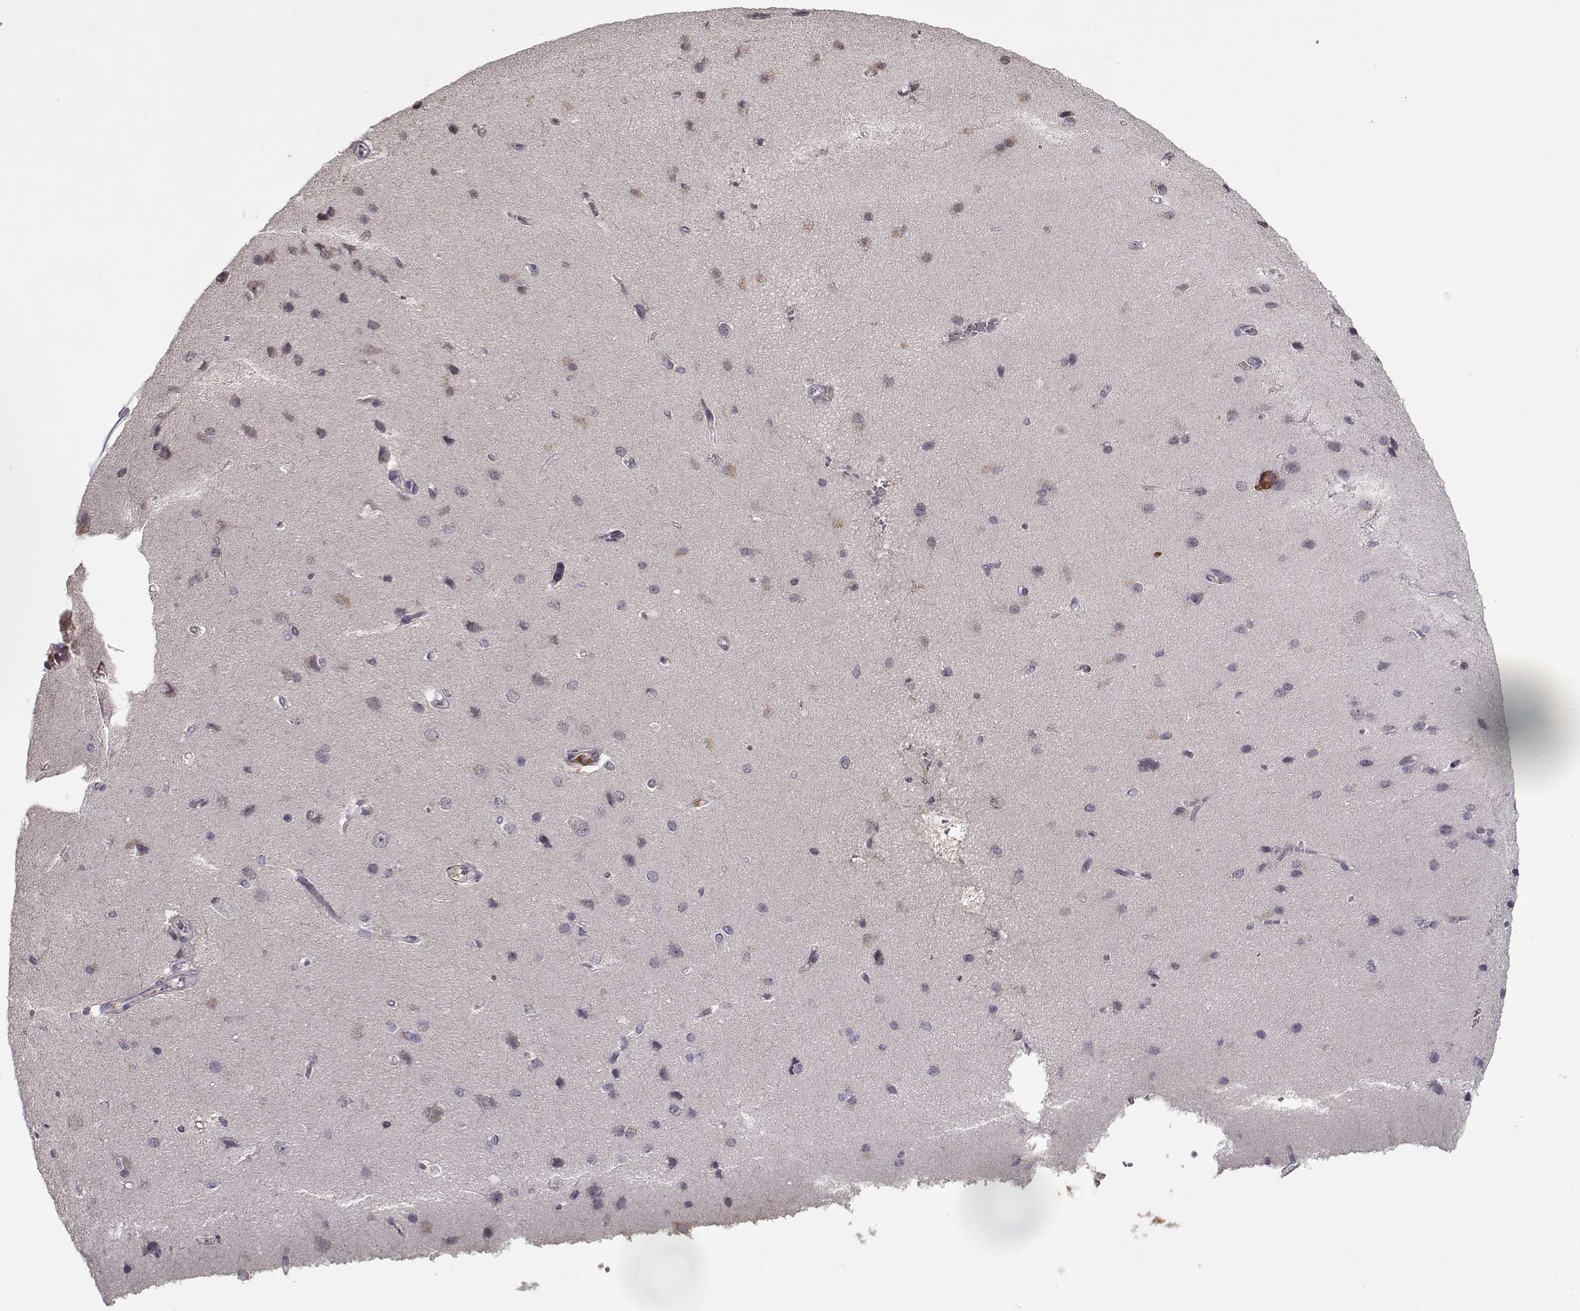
{"staining": {"intensity": "negative", "quantity": "none", "location": "none"}, "tissue": "cerebral cortex", "cell_type": "Endothelial cells", "image_type": "normal", "snomed": [{"axis": "morphology", "description": "Normal tissue, NOS"}, {"axis": "topography", "description": "Cerebral cortex"}], "caption": "Endothelial cells are negative for brown protein staining in normal cerebral cortex. (Brightfield microscopy of DAB immunohistochemistry at high magnification).", "gene": "AFM", "patient": {"sex": "male", "age": 37}}